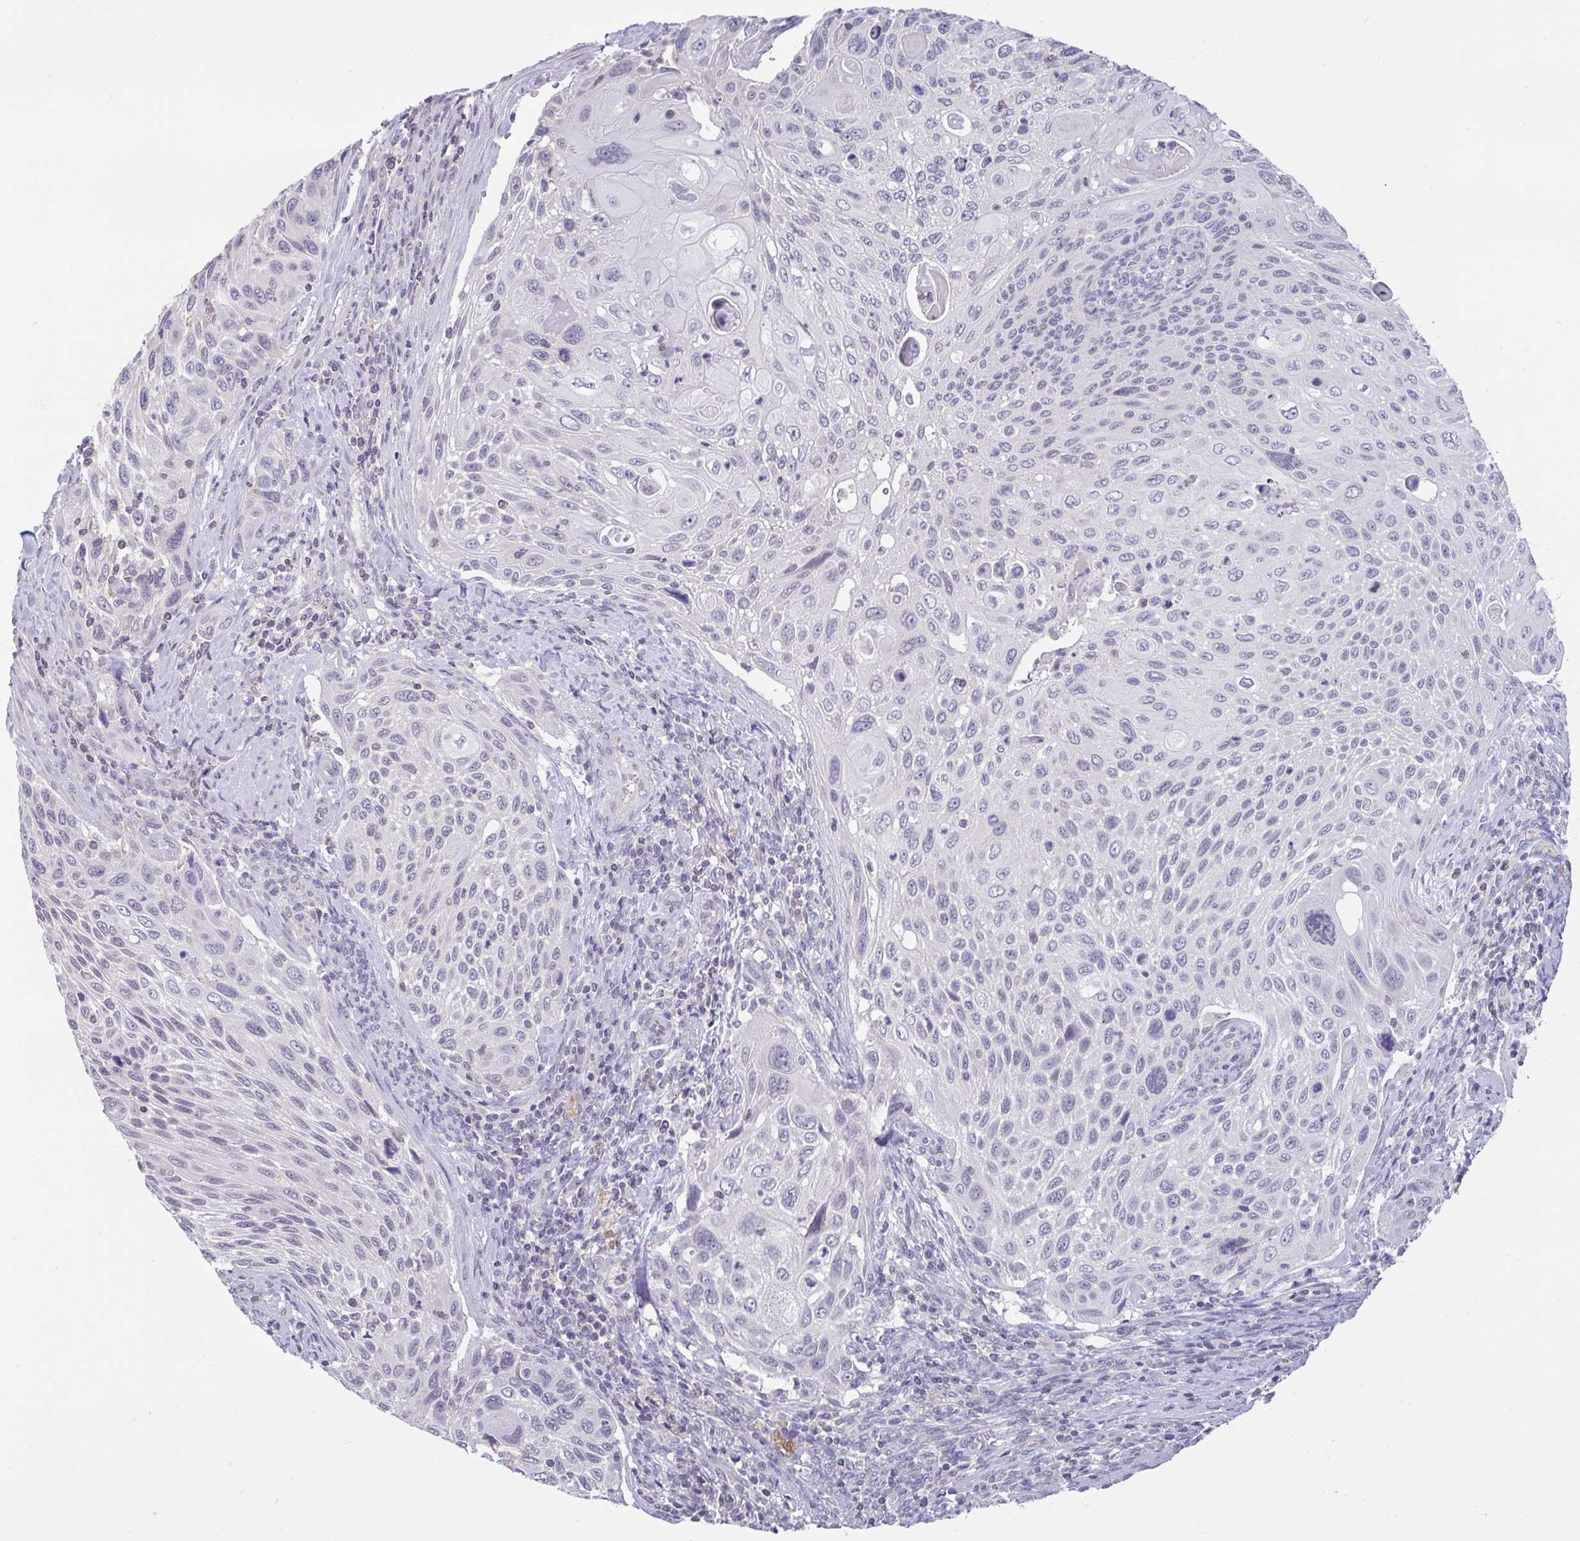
{"staining": {"intensity": "negative", "quantity": "none", "location": "none"}, "tissue": "cervical cancer", "cell_type": "Tumor cells", "image_type": "cancer", "snomed": [{"axis": "morphology", "description": "Squamous cell carcinoma, NOS"}, {"axis": "topography", "description": "Cervix"}], "caption": "Human cervical cancer (squamous cell carcinoma) stained for a protein using immunohistochemistry (IHC) exhibits no expression in tumor cells.", "gene": "ARPP19", "patient": {"sex": "female", "age": 70}}